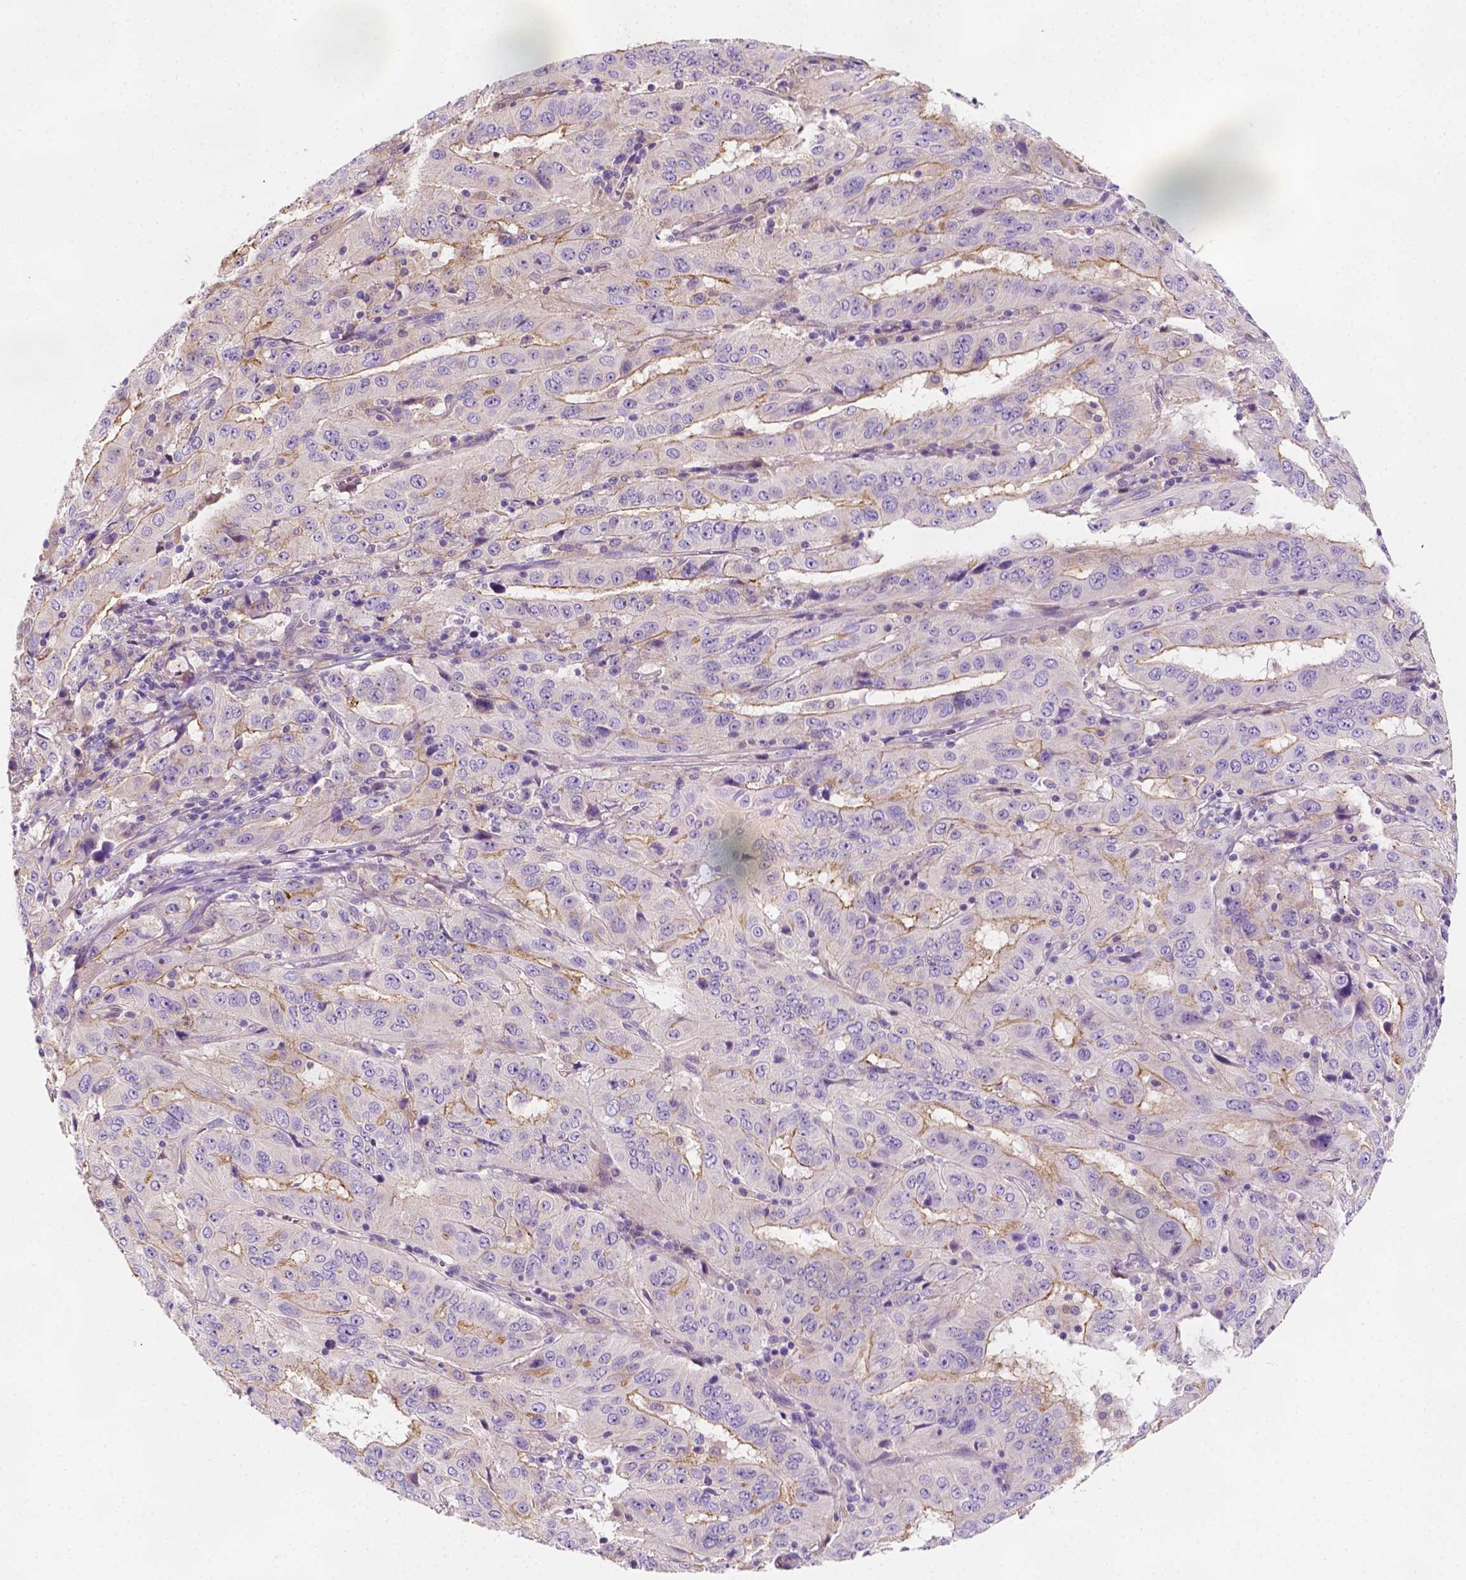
{"staining": {"intensity": "negative", "quantity": "none", "location": "none"}, "tissue": "pancreatic cancer", "cell_type": "Tumor cells", "image_type": "cancer", "snomed": [{"axis": "morphology", "description": "Adenocarcinoma, NOS"}, {"axis": "topography", "description": "Pancreas"}], "caption": "The micrograph shows no staining of tumor cells in adenocarcinoma (pancreatic). (IHC, brightfield microscopy, high magnification).", "gene": "SIRT2", "patient": {"sex": "male", "age": 63}}